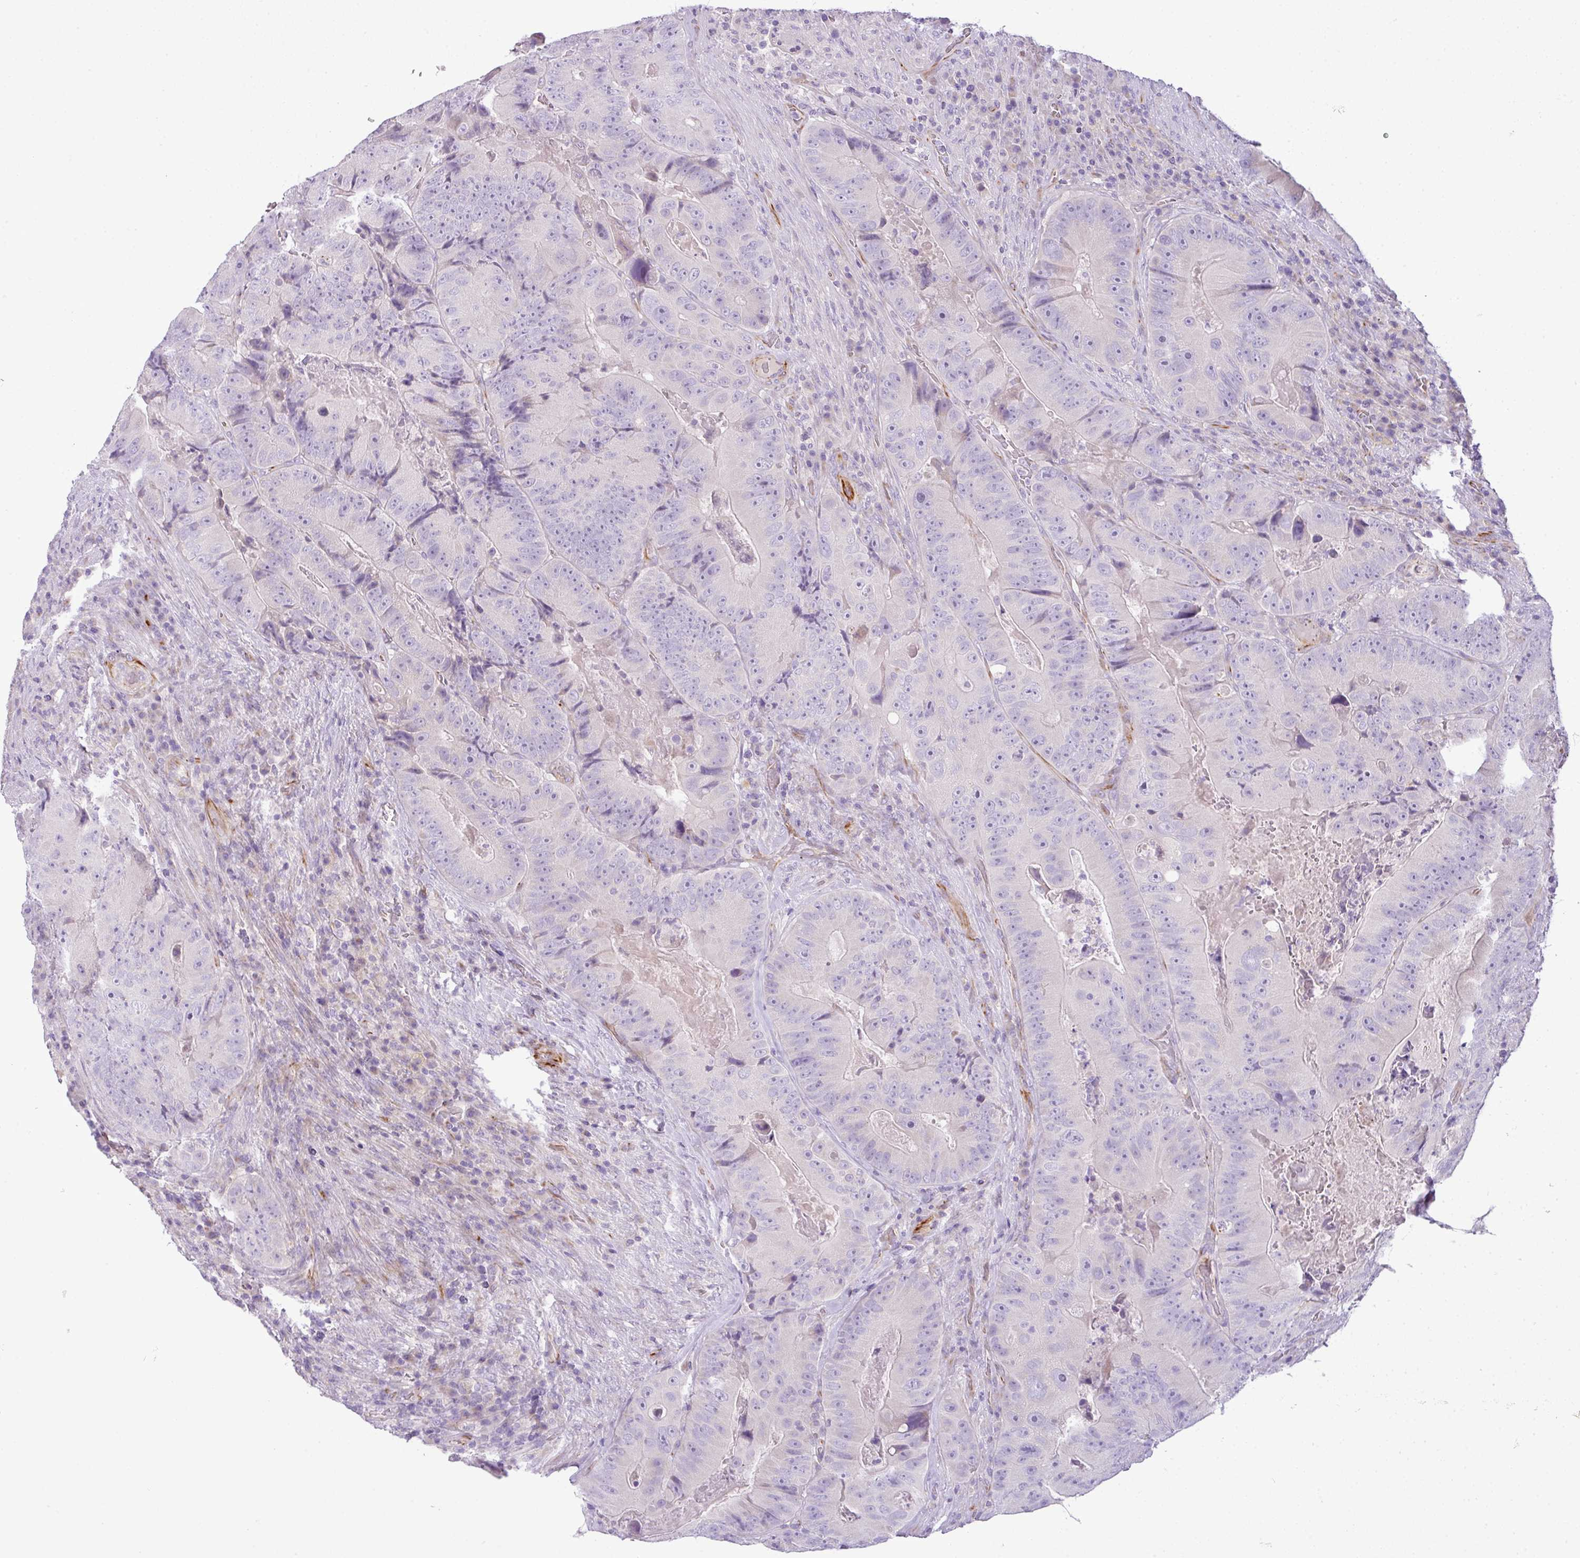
{"staining": {"intensity": "negative", "quantity": "none", "location": "none"}, "tissue": "colorectal cancer", "cell_type": "Tumor cells", "image_type": "cancer", "snomed": [{"axis": "morphology", "description": "Adenocarcinoma, NOS"}, {"axis": "topography", "description": "Colon"}], "caption": "Colorectal cancer was stained to show a protein in brown. There is no significant positivity in tumor cells.", "gene": "ENSG00000273748", "patient": {"sex": "female", "age": 86}}